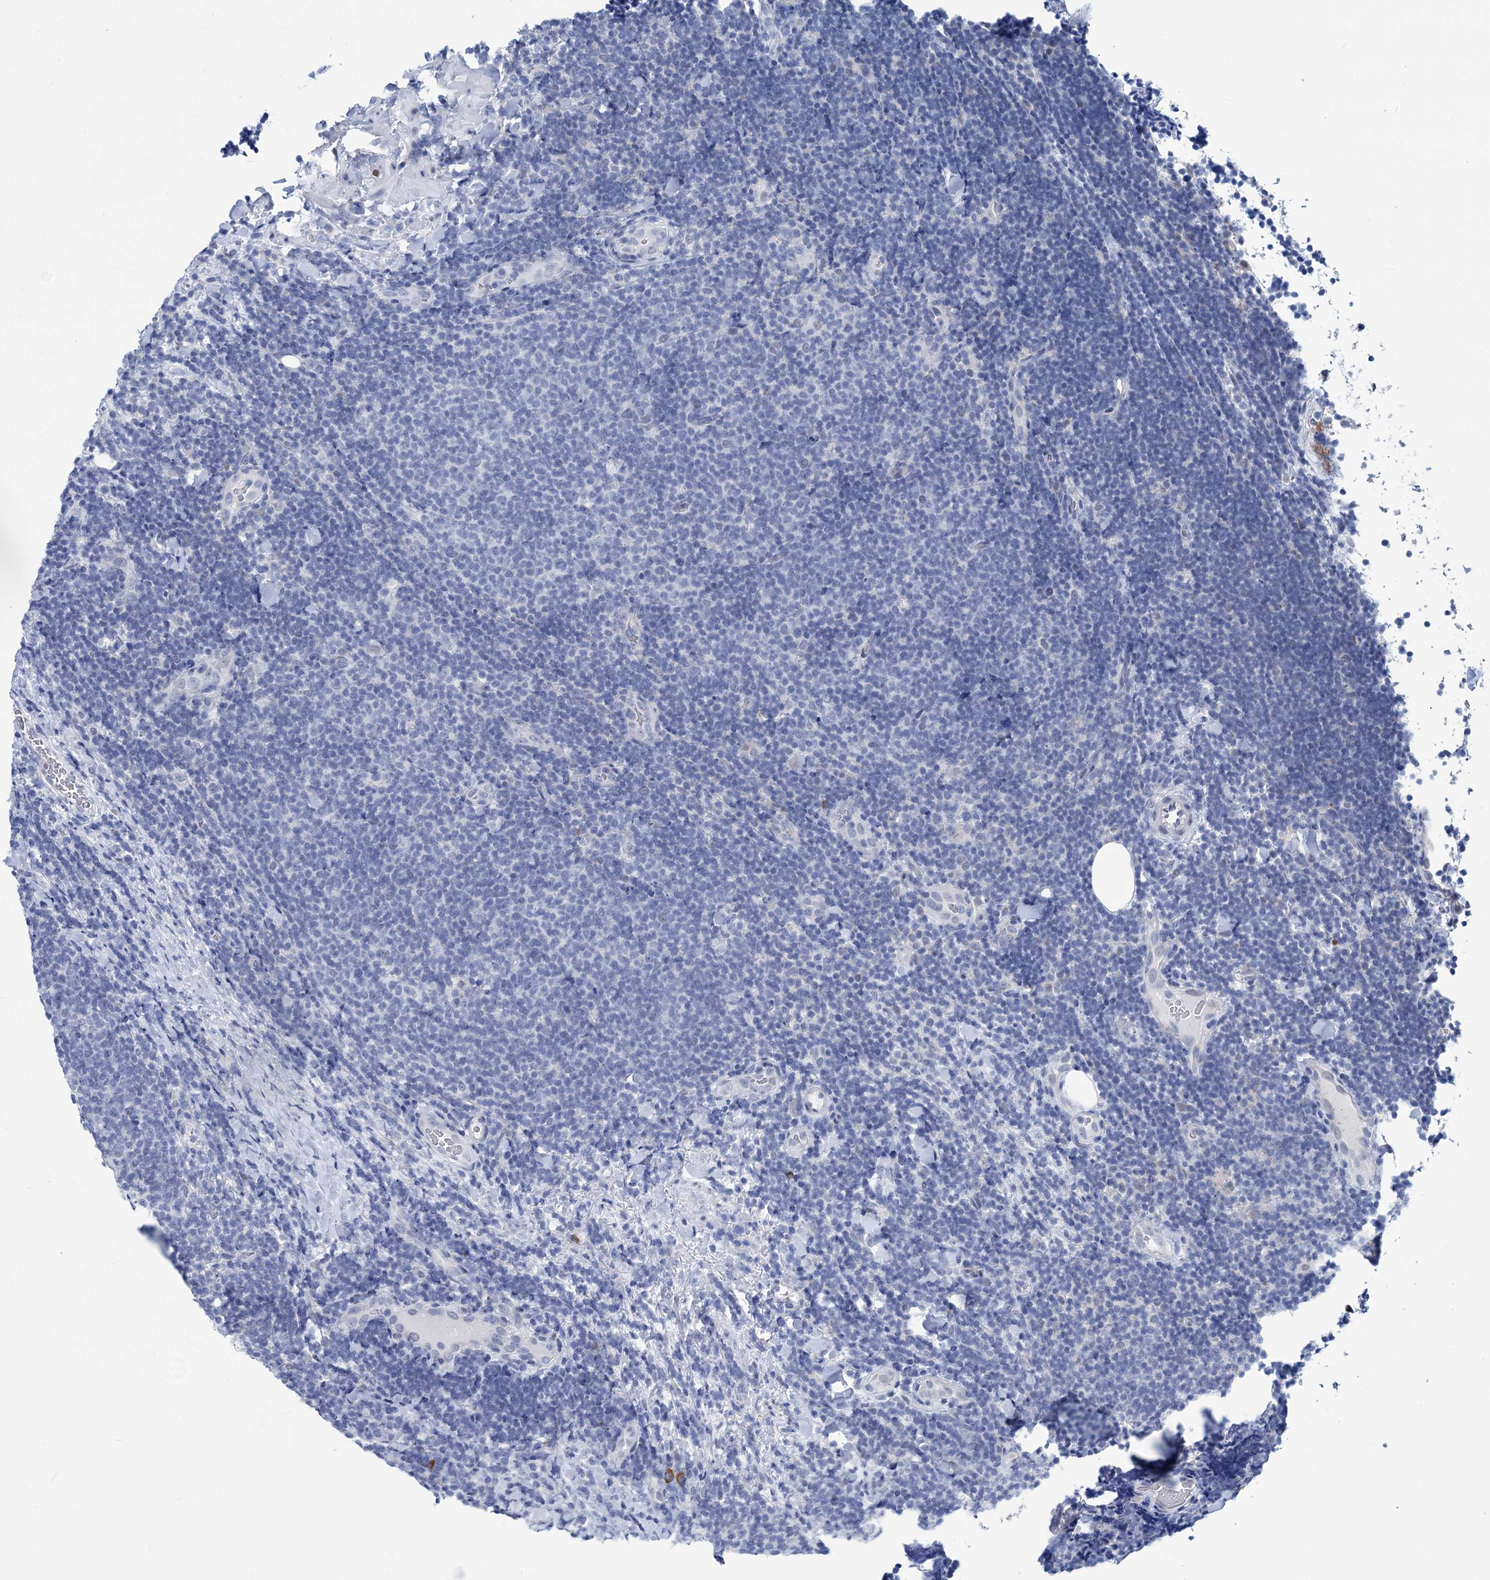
{"staining": {"intensity": "negative", "quantity": "none", "location": "none"}, "tissue": "lymphoma", "cell_type": "Tumor cells", "image_type": "cancer", "snomed": [{"axis": "morphology", "description": "Malignant lymphoma, non-Hodgkin's type, Low grade"}, {"axis": "topography", "description": "Lymph node"}], "caption": "Image shows no protein expression in tumor cells of lymphoma tissue.", "gene": "NEU3", "patient": {"sex": "male", "age": 66}}